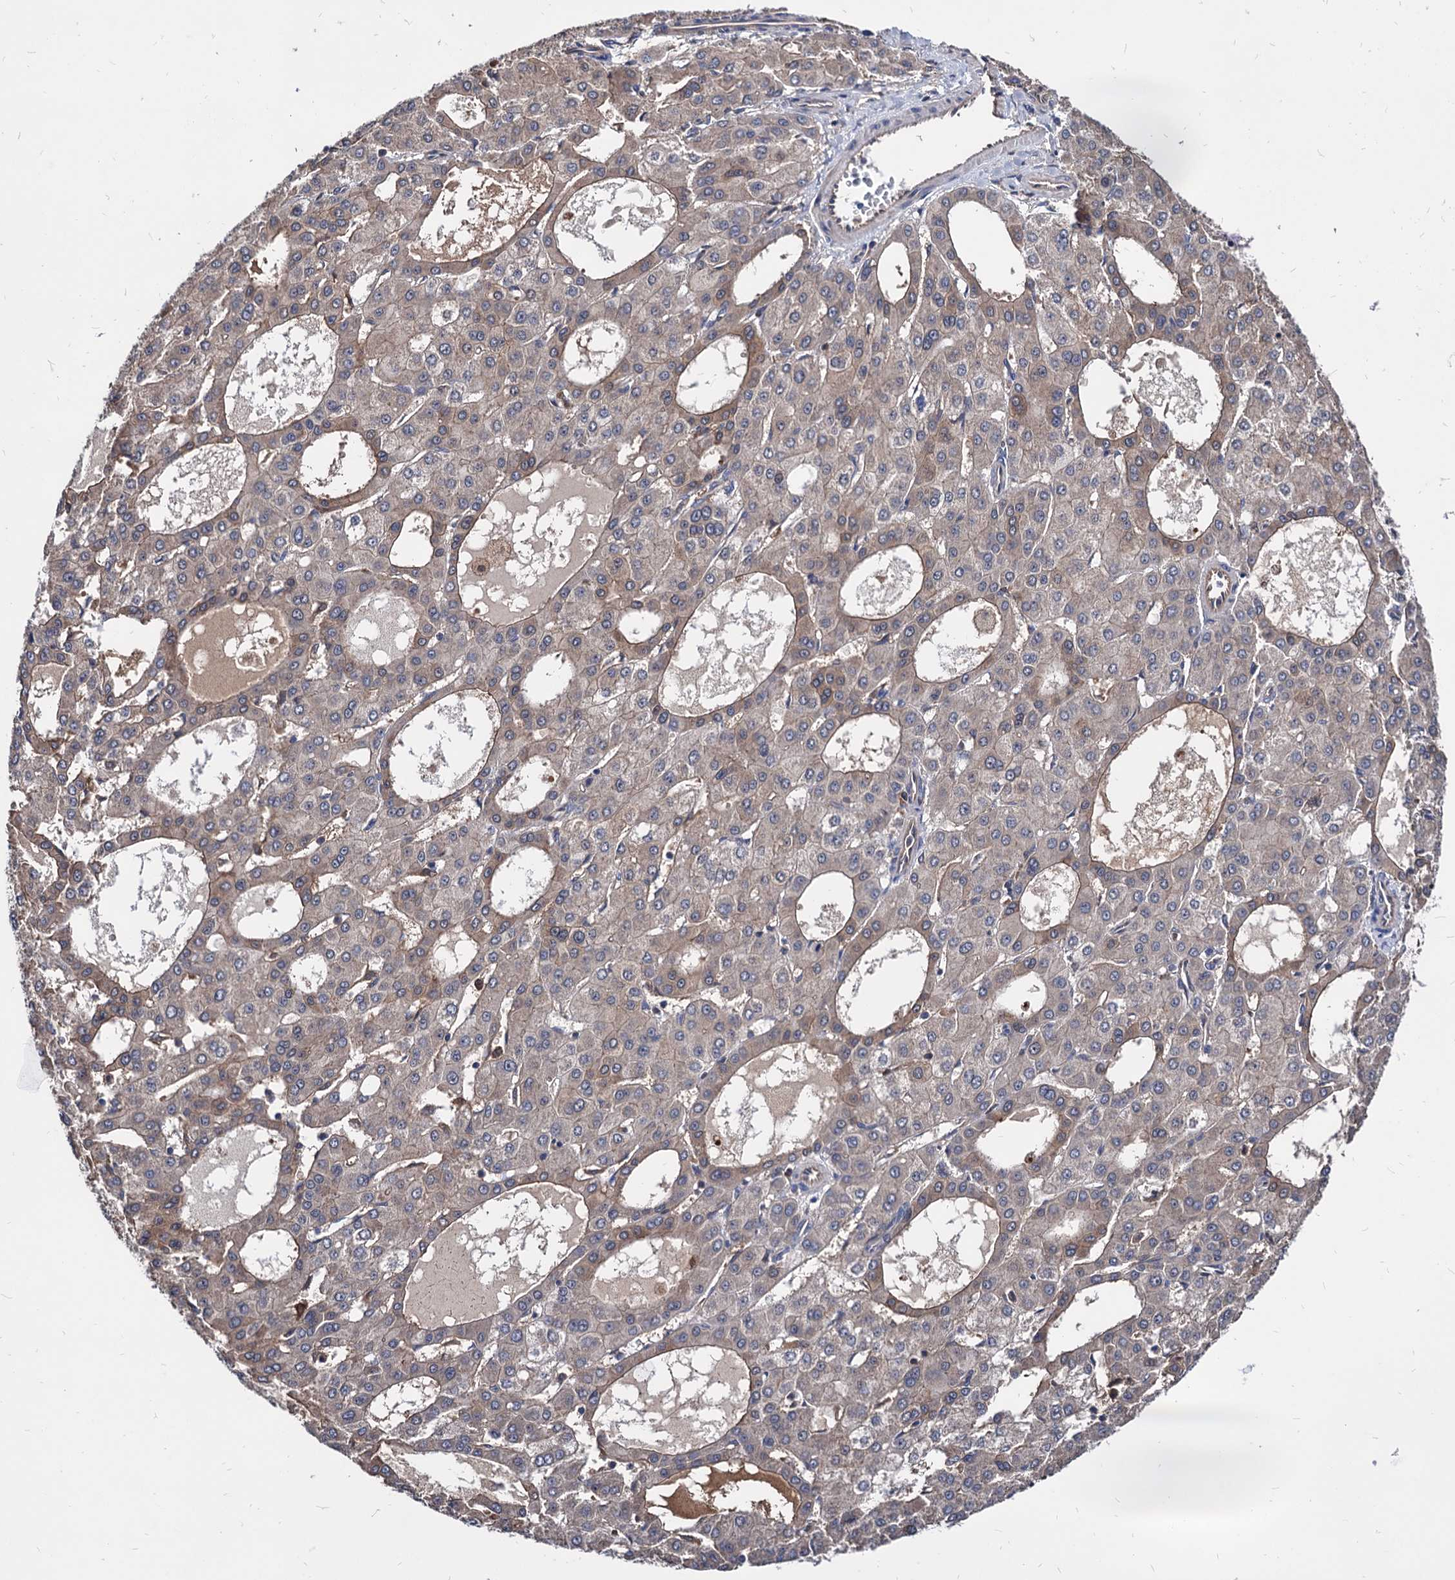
{"staining": {"intensity": "weak", "quantity": "25%-75%", "location": "cytoplasmic/membranous"}, "tissue": "liver cancer", "cell_type": "Tumor cells", "image_type": "cancer", "snomed": [{"axis": "morphology", "description": "Carcinoma, Hepatocellular, NOS"}, {"axis": "topography", "description": "Liver"}], "caption": "Tumor cells exhibit low levels of weak cytoplasmic/membranous positivity in approximately 25%-75% of cells in liver cancer.", "gene": "CPPED1", "patient": {"sex": "male", "age": 47}}